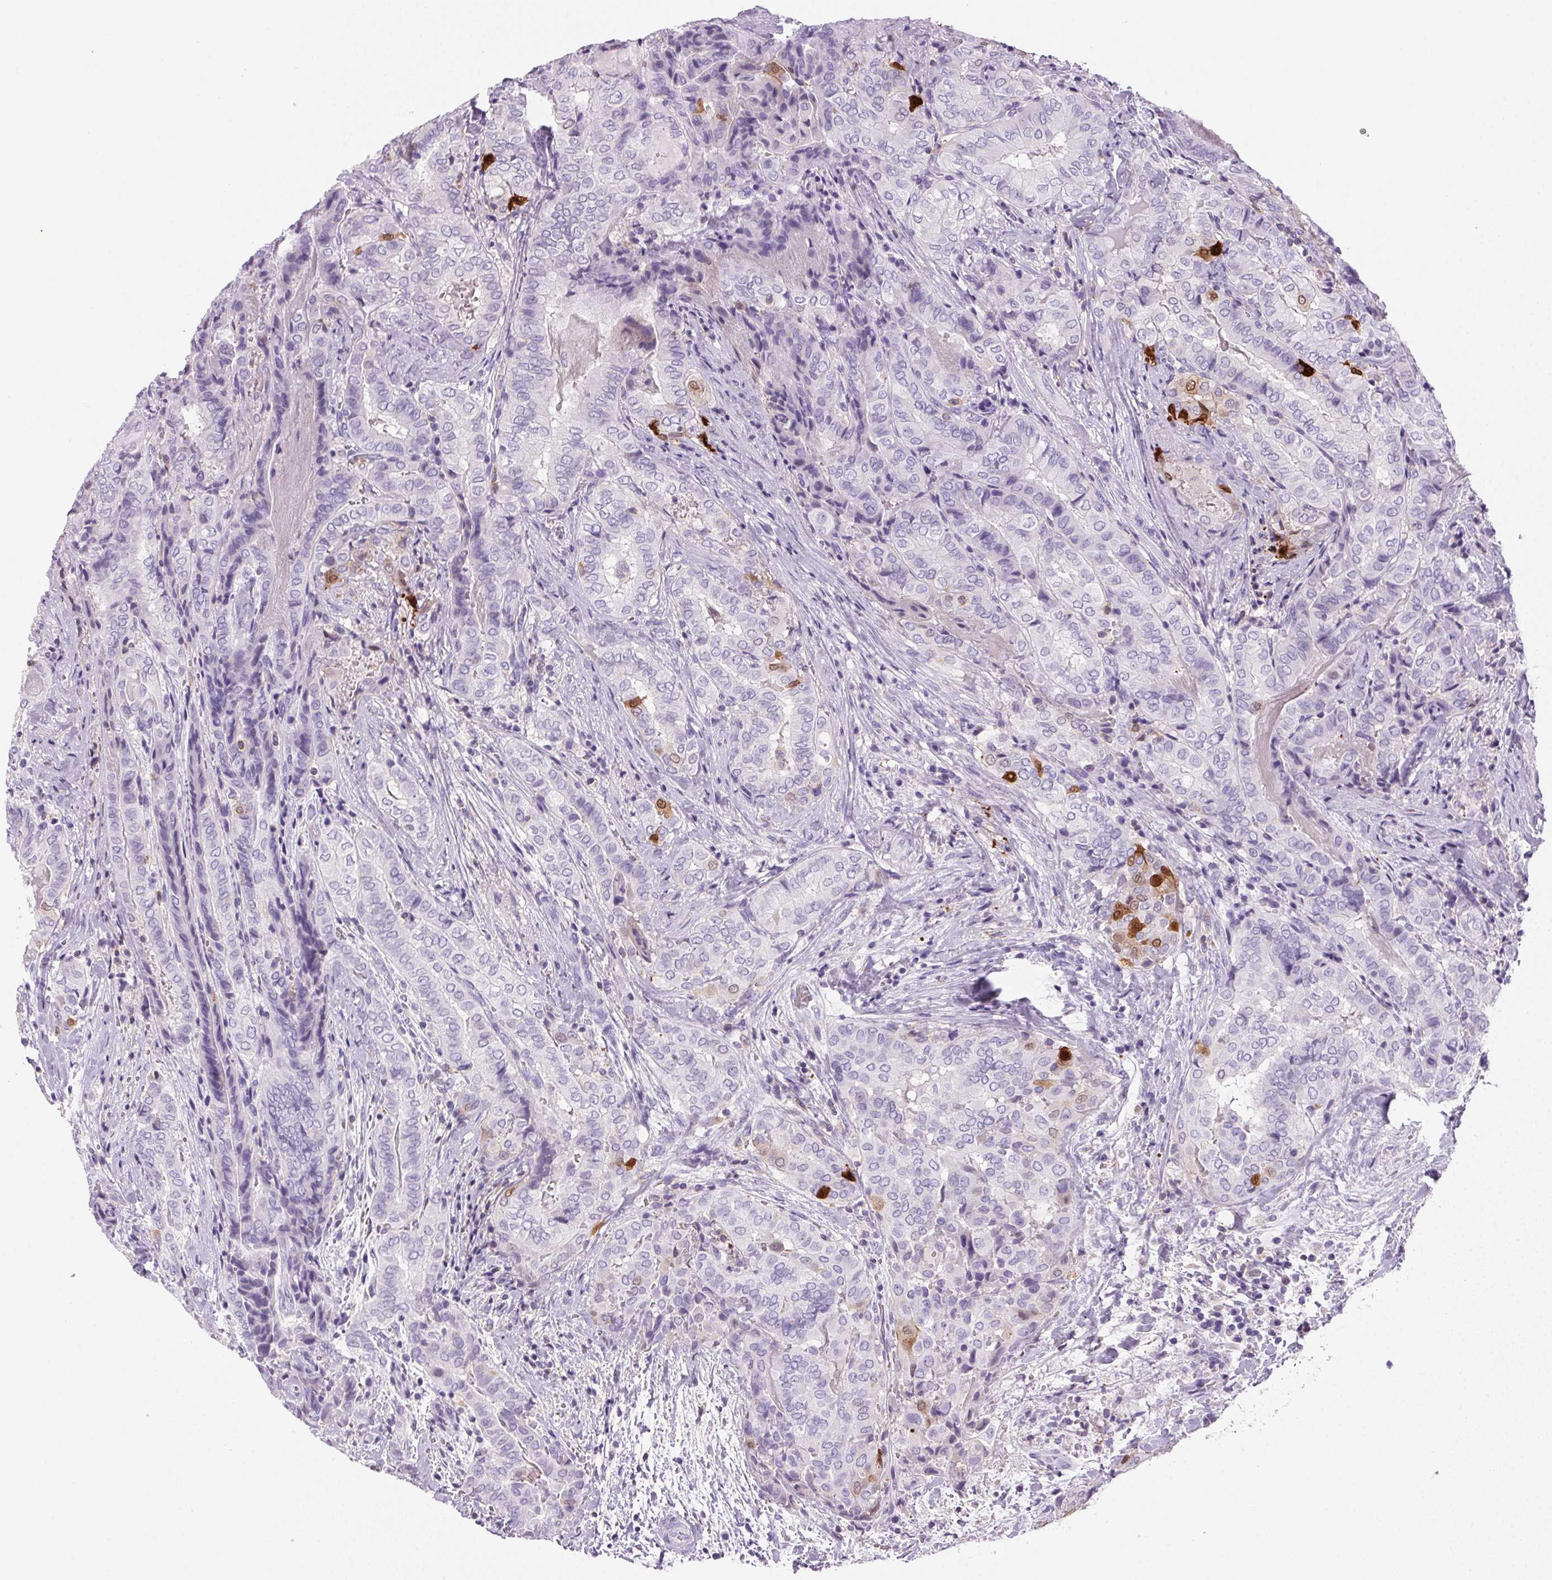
{"staining": {"intensity": "strong", "quantity": "<25%", "location": "cytoplasmic/membranous,nuclear"}, "tissue": "thyroid cancer", "cell_type": "Tumor cells", "image_type": "cancer", "snomed": [{"axis": "morphology", "description": "Papillary adenocarcinoma, NOS"}, {"axis": "topography", "description": "Thyroid gland"}], "caption": "Approximately <25% of tumor cells in thyroid cancer (papillary adenocarcinoma) display strong cytoplasmic/membranous and nuclear protein positivity as visualized by brown immunohistochemical staining.", "gene": "S100A2", "patient": {"sex": "female", "age": 61}}